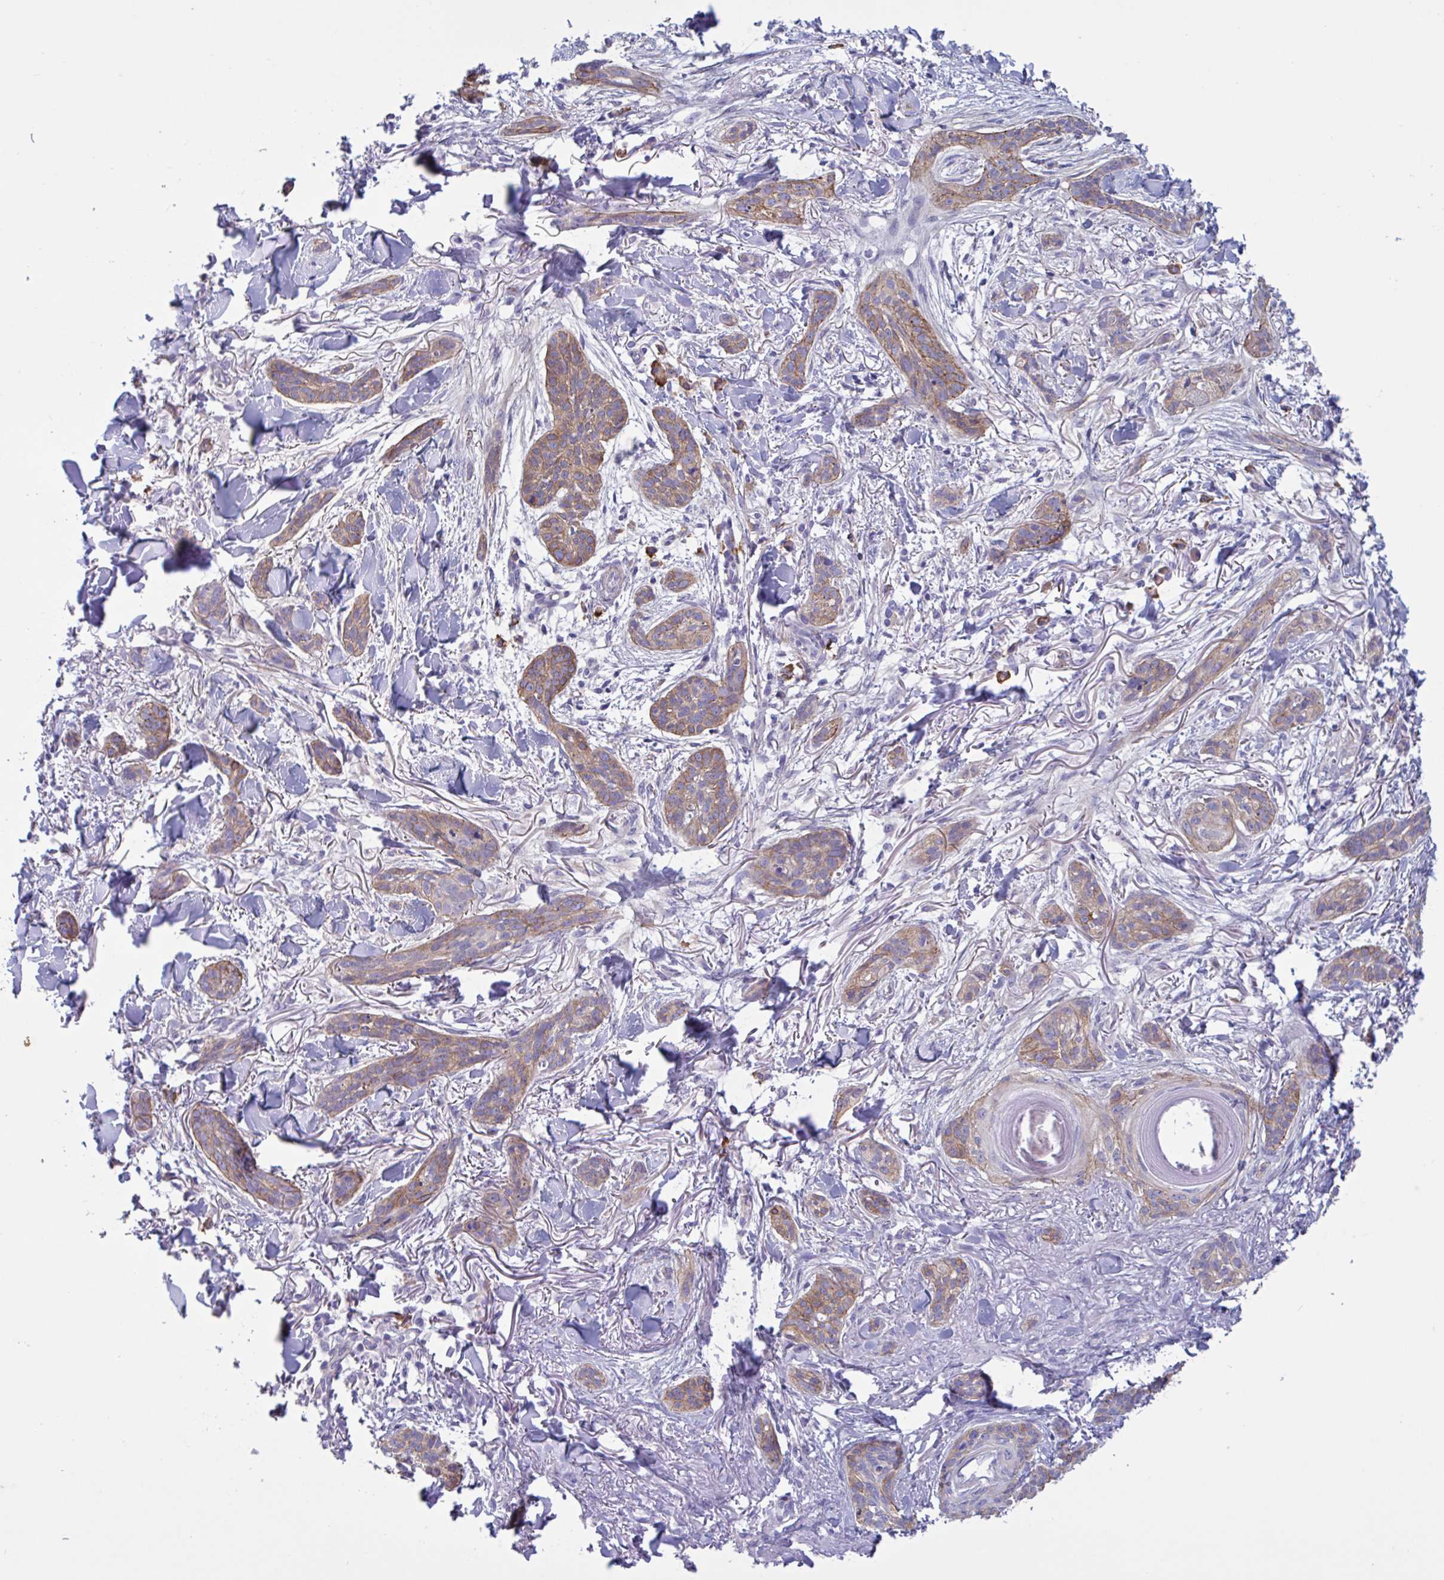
{"staining": {"intensity": "moderate", "quantity": ">75%", "location": "cytoplasmic/membranous"}, "tissue": "skin cancer", "cell_type": "Tumor cells", "image_type": "cancer", "snomed": [{"axis": "morphology", "description": "Basal cell carcinoma"}, {"axis": "topography", "description": "Skin"}], "caption": "High-magnification brightfield microscopy of skin cancer stained with DAB (brown) and counterstained with hematoxylin (blue). tumor cells exhibit moderate cytoplasmic/membranous expression is present in approximately>75% of cells.", "gene": "SLC66A1", "patient": {"sex": "male", "age": 52}}